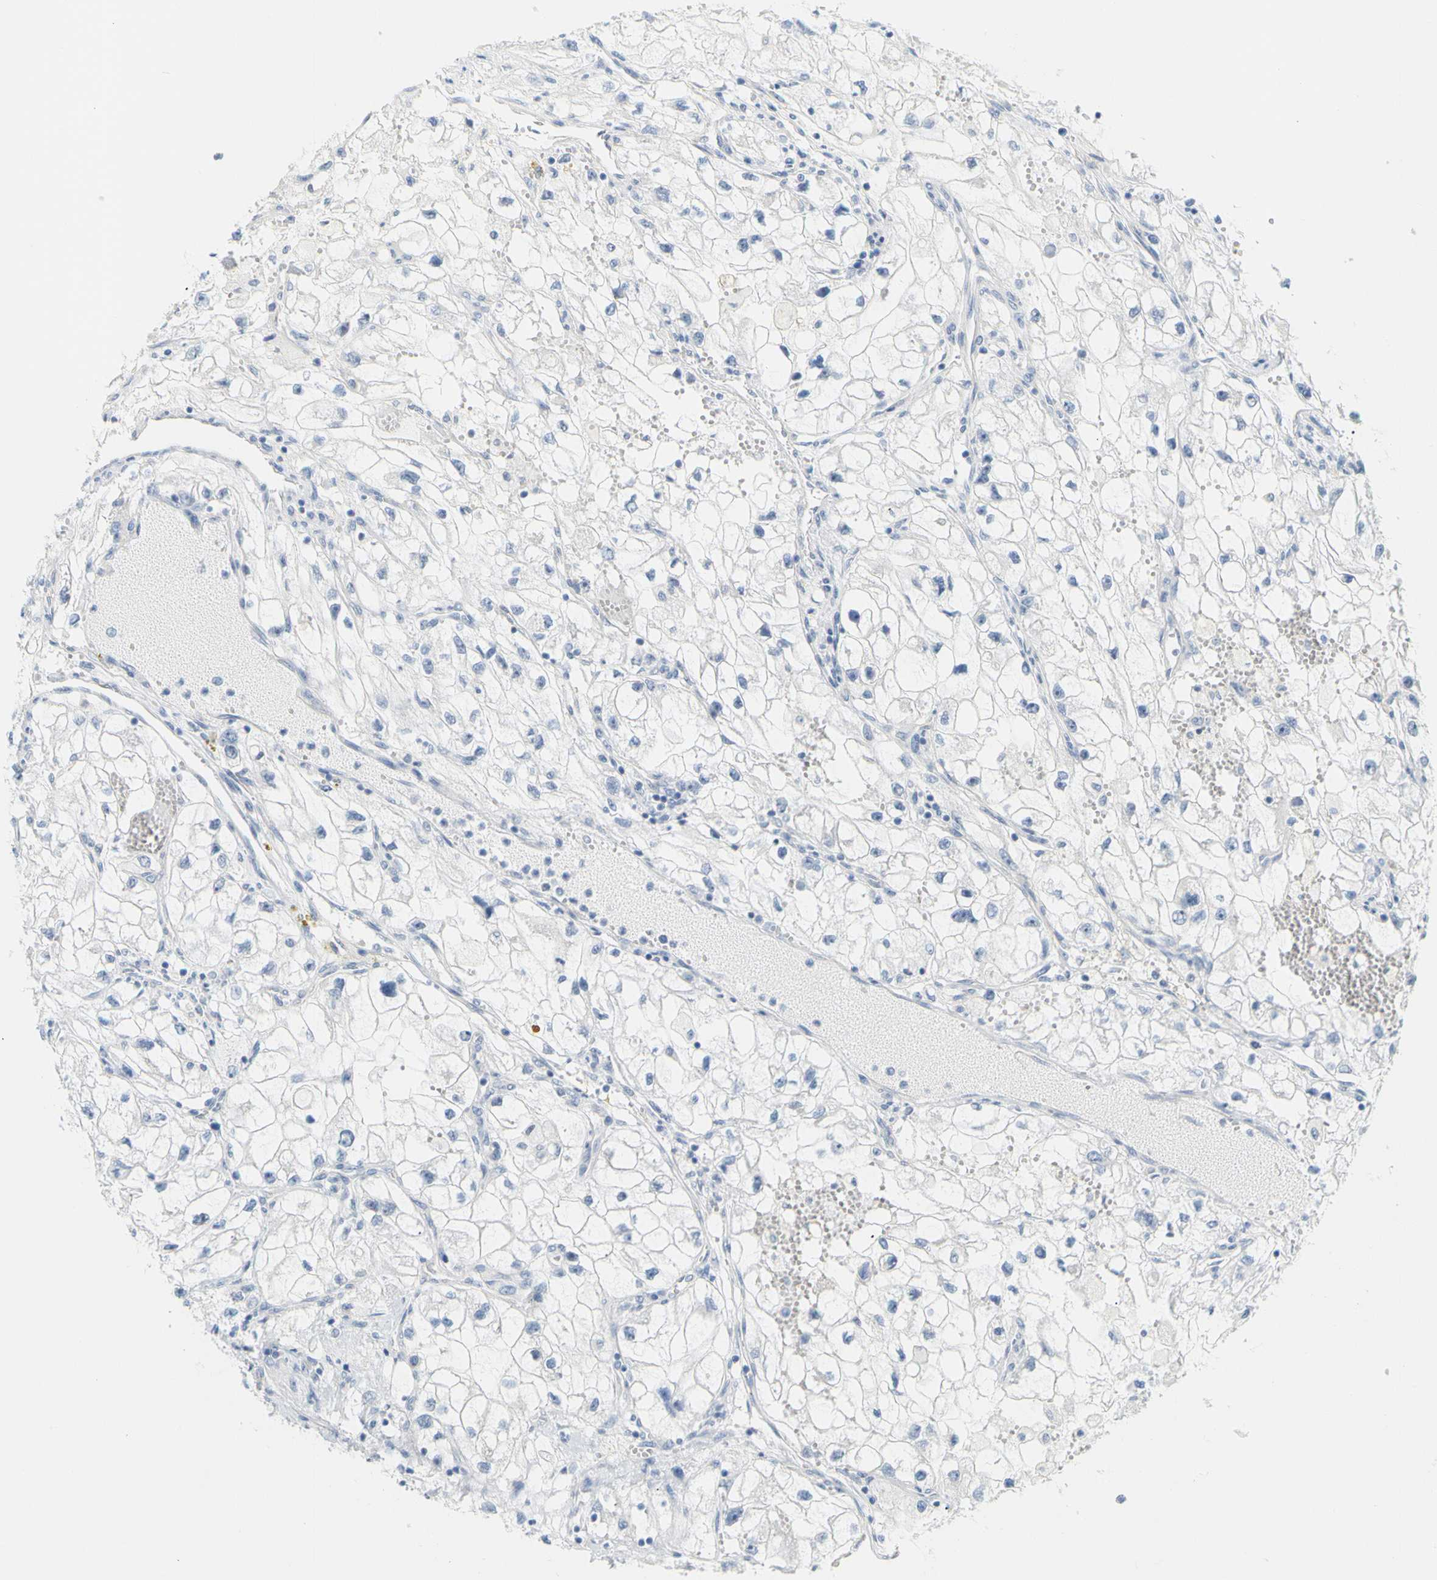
{"staining": {"intensity": "negative", "quantity": "none", "location": "none"}, "tissue": "renal cancer", "cell_type": "Tumor cells", "image_type": "cancer", "snomed": [{"axis": "morphology", "description": "Adenocarcinoma, NOS"}, {"axis": "topography", "description": "Kidney"}], "caption": "Immunohistochemical staining of renal cancer (adenocarcinoma) reveals no significant expression in tumor cells.", "gene": "OPN1SW", "patient": {"sex": "female", "age": 70}}